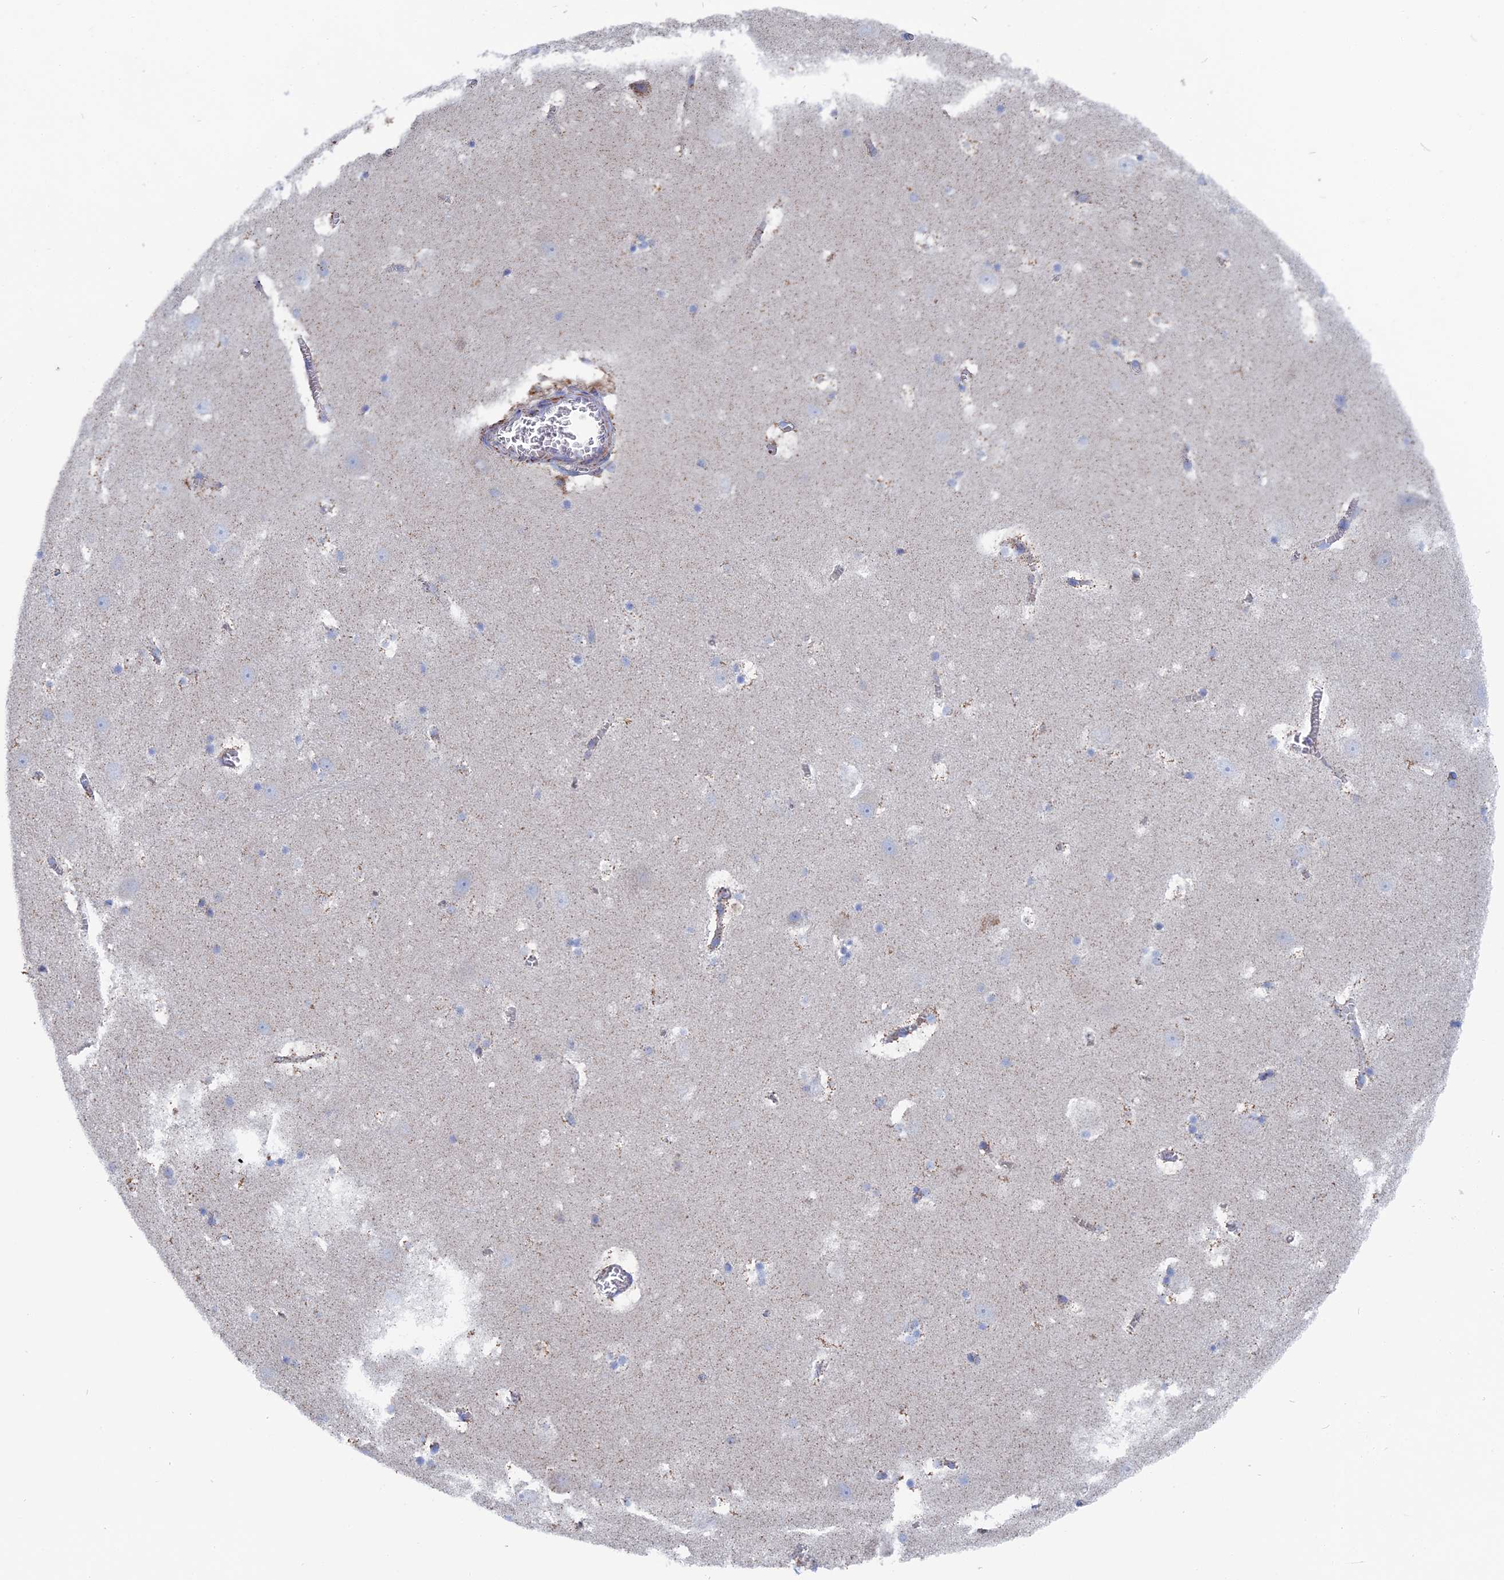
{"staining": {"intensity": "moderate", "quantity": "<25%", "location": "cytoplasmic/membranous"}, "tissue": "hippocampus", "cell_type": "Glial cells", "image_type": "normal", "snomed": [{"axis": "morphology", "description": "Normal tissue, NOS"}, {"axis": "topography", "description": "Hippocampus"}], "caption": "A low amount of moderate cytoplasmic/membranous expression is present in approximately <25% of glial cells in unremarkable hippocampus. Nuclei are stained in blue.", "gene": "IFT80", "patient": {"sex": "male", "age": 45}}